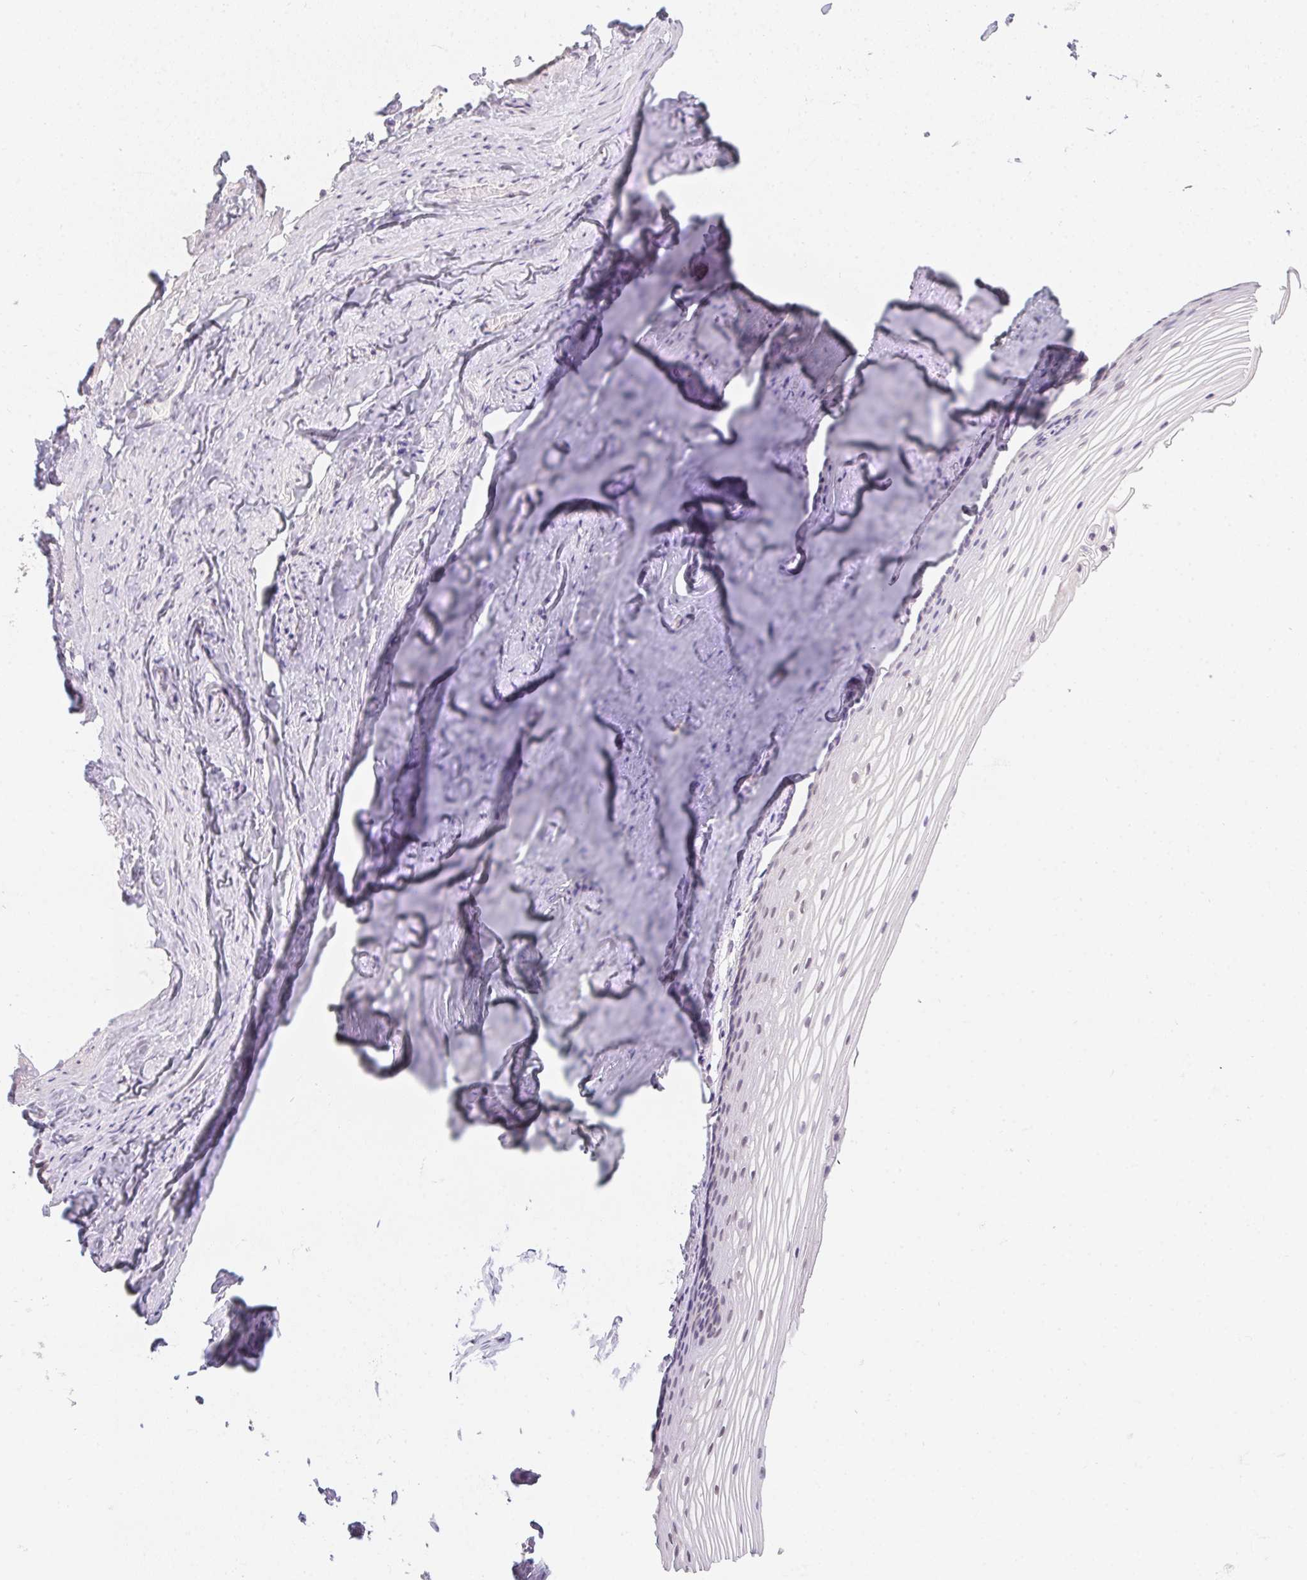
{"staining": {"intensity": "negative", "quantity": "none", "location": "none"}, "tissue": "vagina", "cell_type": "Squamous epithelial cells", "image_type": "normal", "snomed": [{"axis": "morphology", "description": "Normal tissue, NOS"}, {"axis": "topography", "description": "Vagina"}], "caption": "The IHC histopathology image has no significant staining in squamous epithelial cells of vagina.", "gene": "MORC1", "patient": {"sex": "female", "age": 52}}